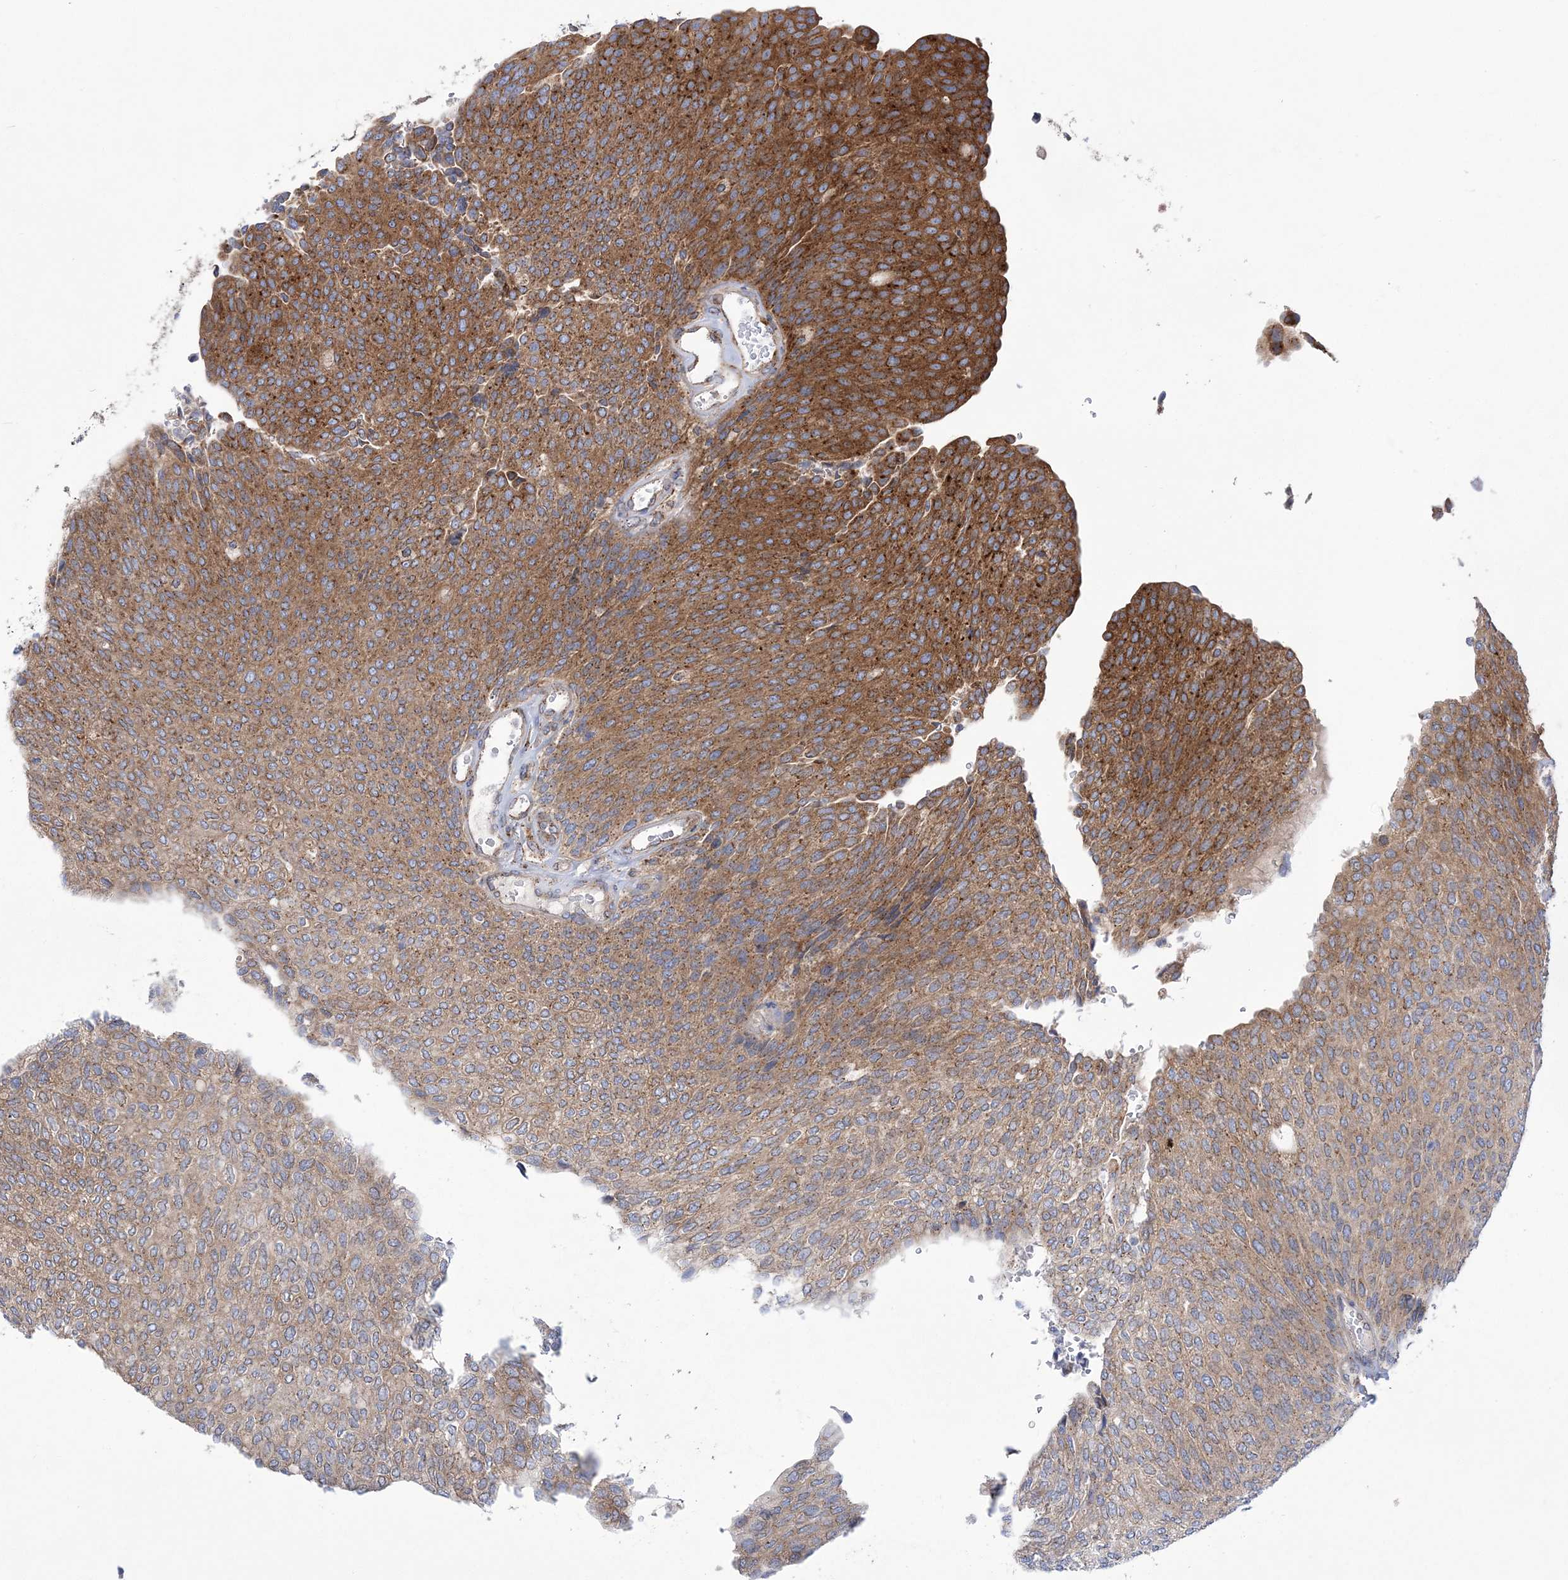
{"staining": {"intensity": "strong", "quantity": ">75%", "location": "cytoplasmic/membranous"}, "tissue": "urothelial cancer", "cell_type": "Tumor cells", "image_type": "cancer", "snomed": [{"axis": "morphology", "description": "Urothelial carcinoma, Low grade"}, {"axis": "topography", "description": "Urinary bladder"}], "caption": "A high-resolution histopathology image shows immunohistochemistry (IHC) staining of low-grade urothelial carcinoma, which reveals strong cytoplasmic/membranous expression in approximately >75% of tumor cells.", "gene": "COPB2", "patient": {"sex": "female", "age": 79}}